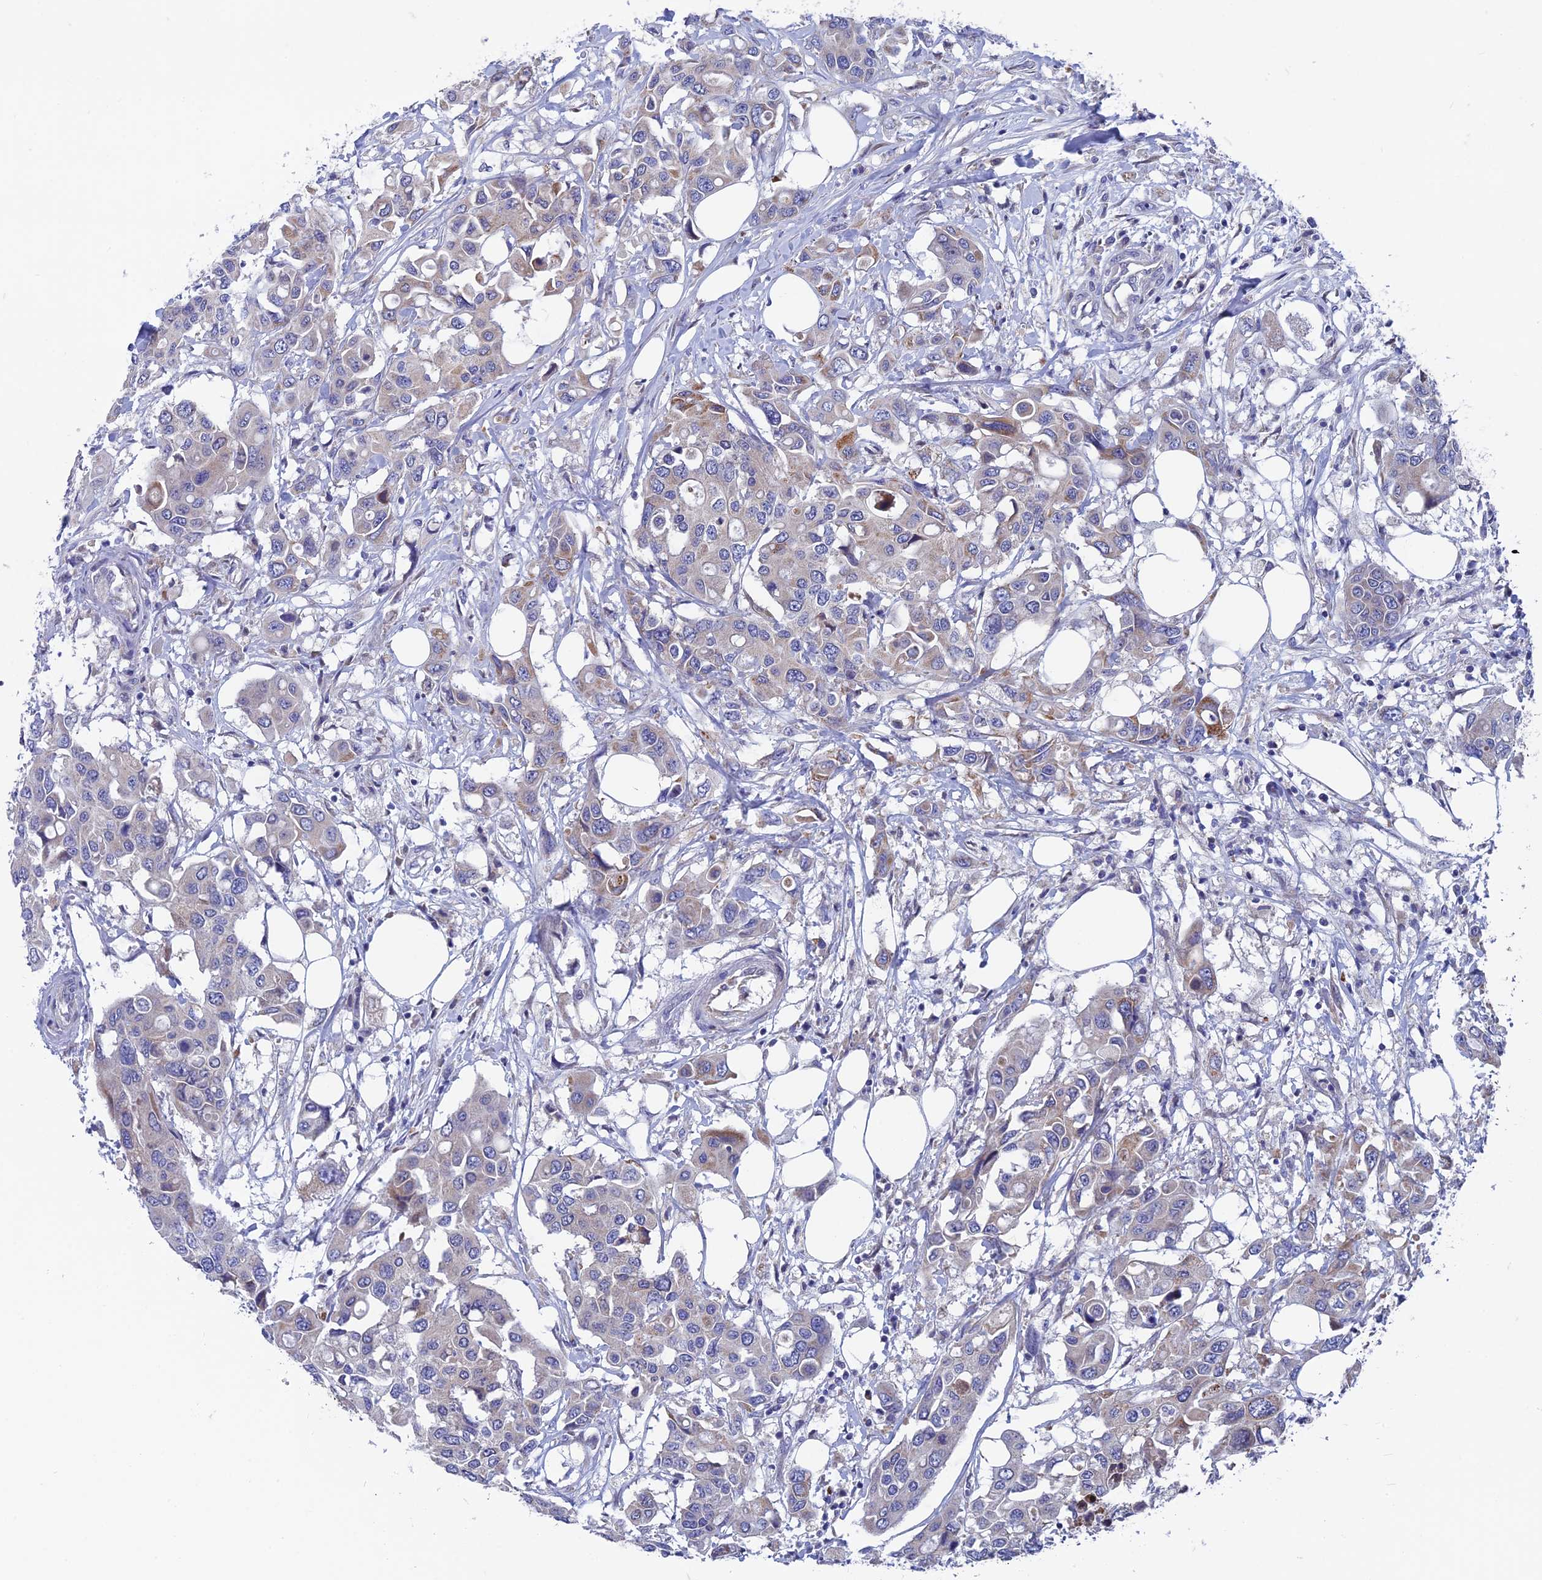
{"staining": {"intensity": "weak", "quantity": "<25%", "location": "cytoplasmic/membranous"}, "tissue": "colorectal cancer", "cell_type": "Tumor cells", "image_type": "cancer", "snomed": [{"axis": "morphology", "description": "Adenocarcinoma, NOS"}, {"axis": "topography", "description": "Colon"}], "caption": "Adenocarcinoma (colorectal) stained for a protein using immunohistochemistry reveals no expression tumor cells.", "gene": "AK4", "patient": {"sex": "male", "age": 77}}